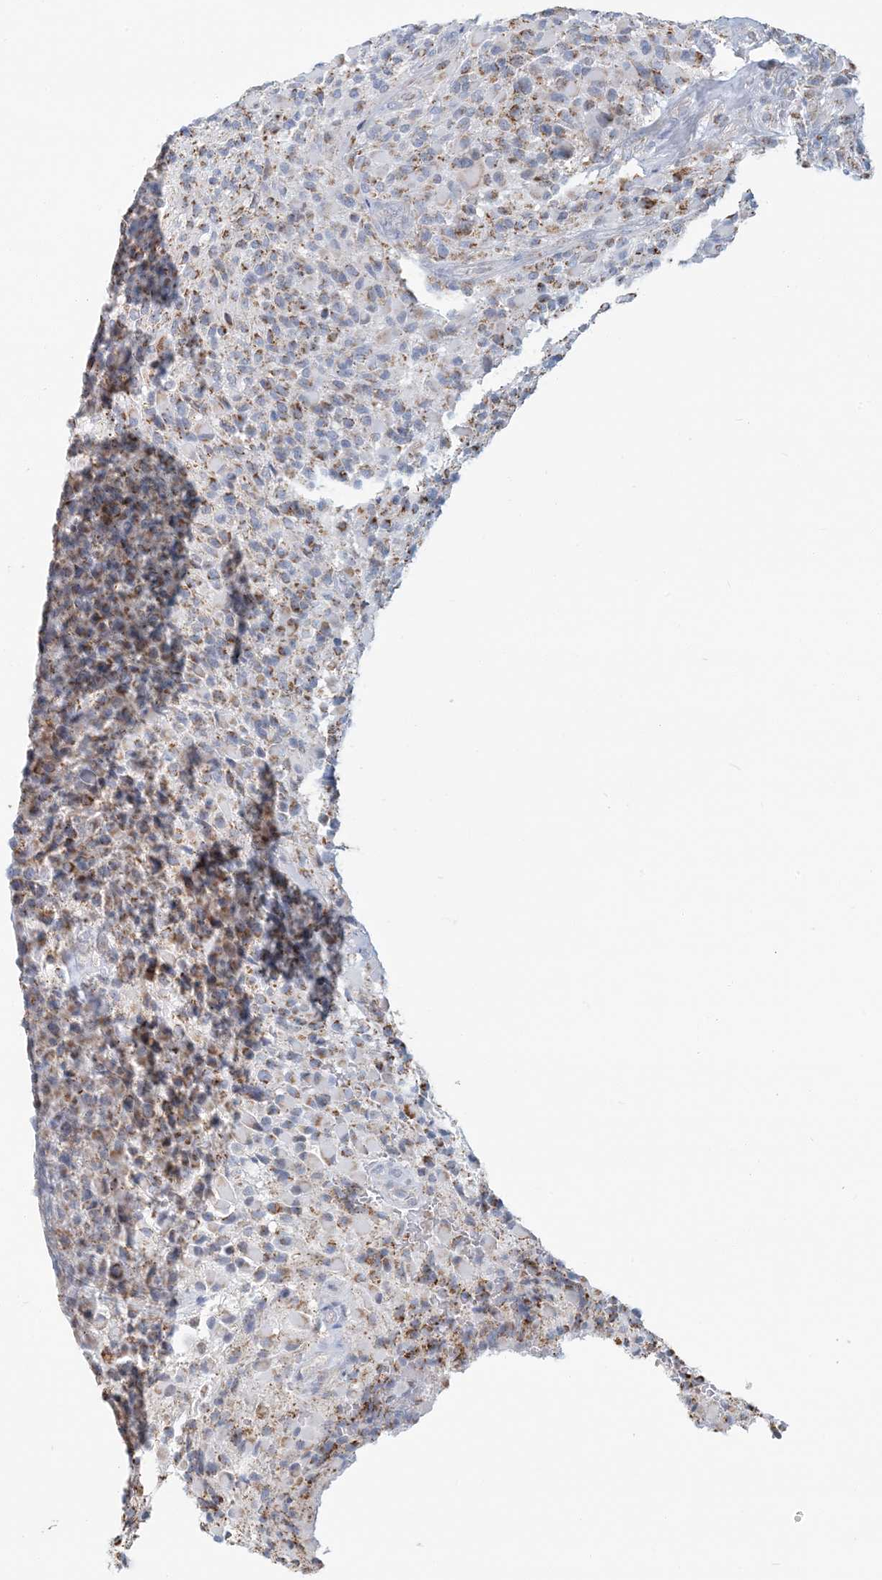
{"staining": {"intensity": "weak", "quantity": "25%-75%", "location": "cytoplasmic/membranous"}, "tissue": "glioma", "cell_type": "Tumor cells", "image_type": "cancer", "snomed": [{"axis": "morphology", "description": "Glioma, malignant, High grade"}, {"axis": "topography", "description": "Brain"}], "caption": "High-power microscopy captured an immunohistochemistry (IHC) image of high-grade glioma (malignant), revealing weak cytoplasmic/membranous expression in about 25%-75% of tumor cells.", "gene": "BDH1", "patient": {"sex": "male", "age": 71}}